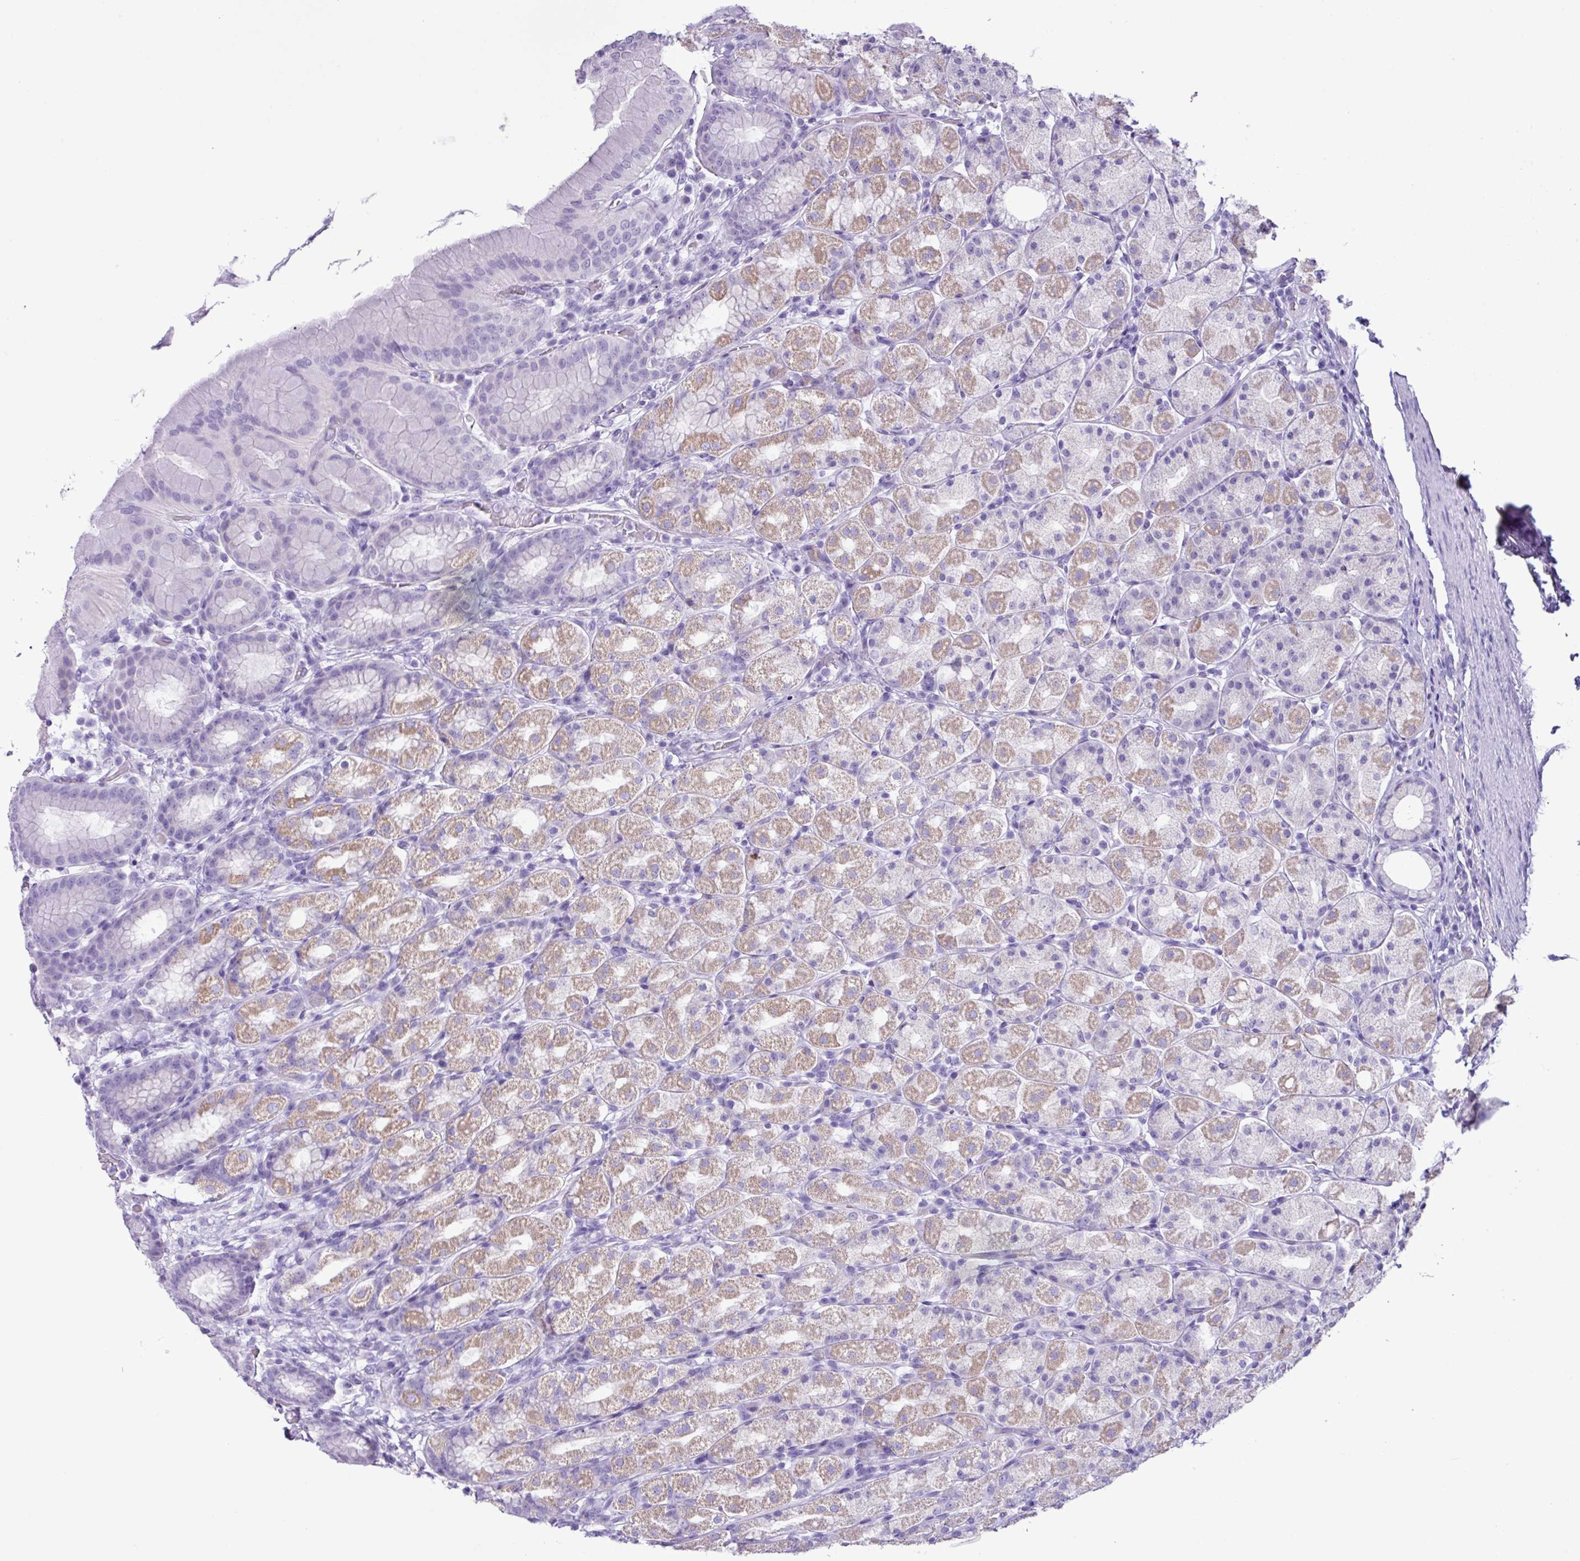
{"staining": {"intensity": "moderate", "quantity": "25%-75%", "location": "cytoplasmic/membranous"}, "tissue": "stomach", "cell_type": "Glandular cells", "image_type": "normal", "snomed": [{"axis": "morphology", "description": "Normal tissue, NOS"}, {"axis": "topography", "description": "Stomach, upper"}, {"axis": "topography", "description": "Stomach"}], "caption": "Immunohistochemical staining of unremarkable human stomach demonstrates 25%-75% levels of moderate cytoplasmic/membranous protein staining in approximately 25%-75% of glandular cells. Nuclei are stained in blue.", "gene": "AGO3", "patient": {"sex": "male", "age": 68}}